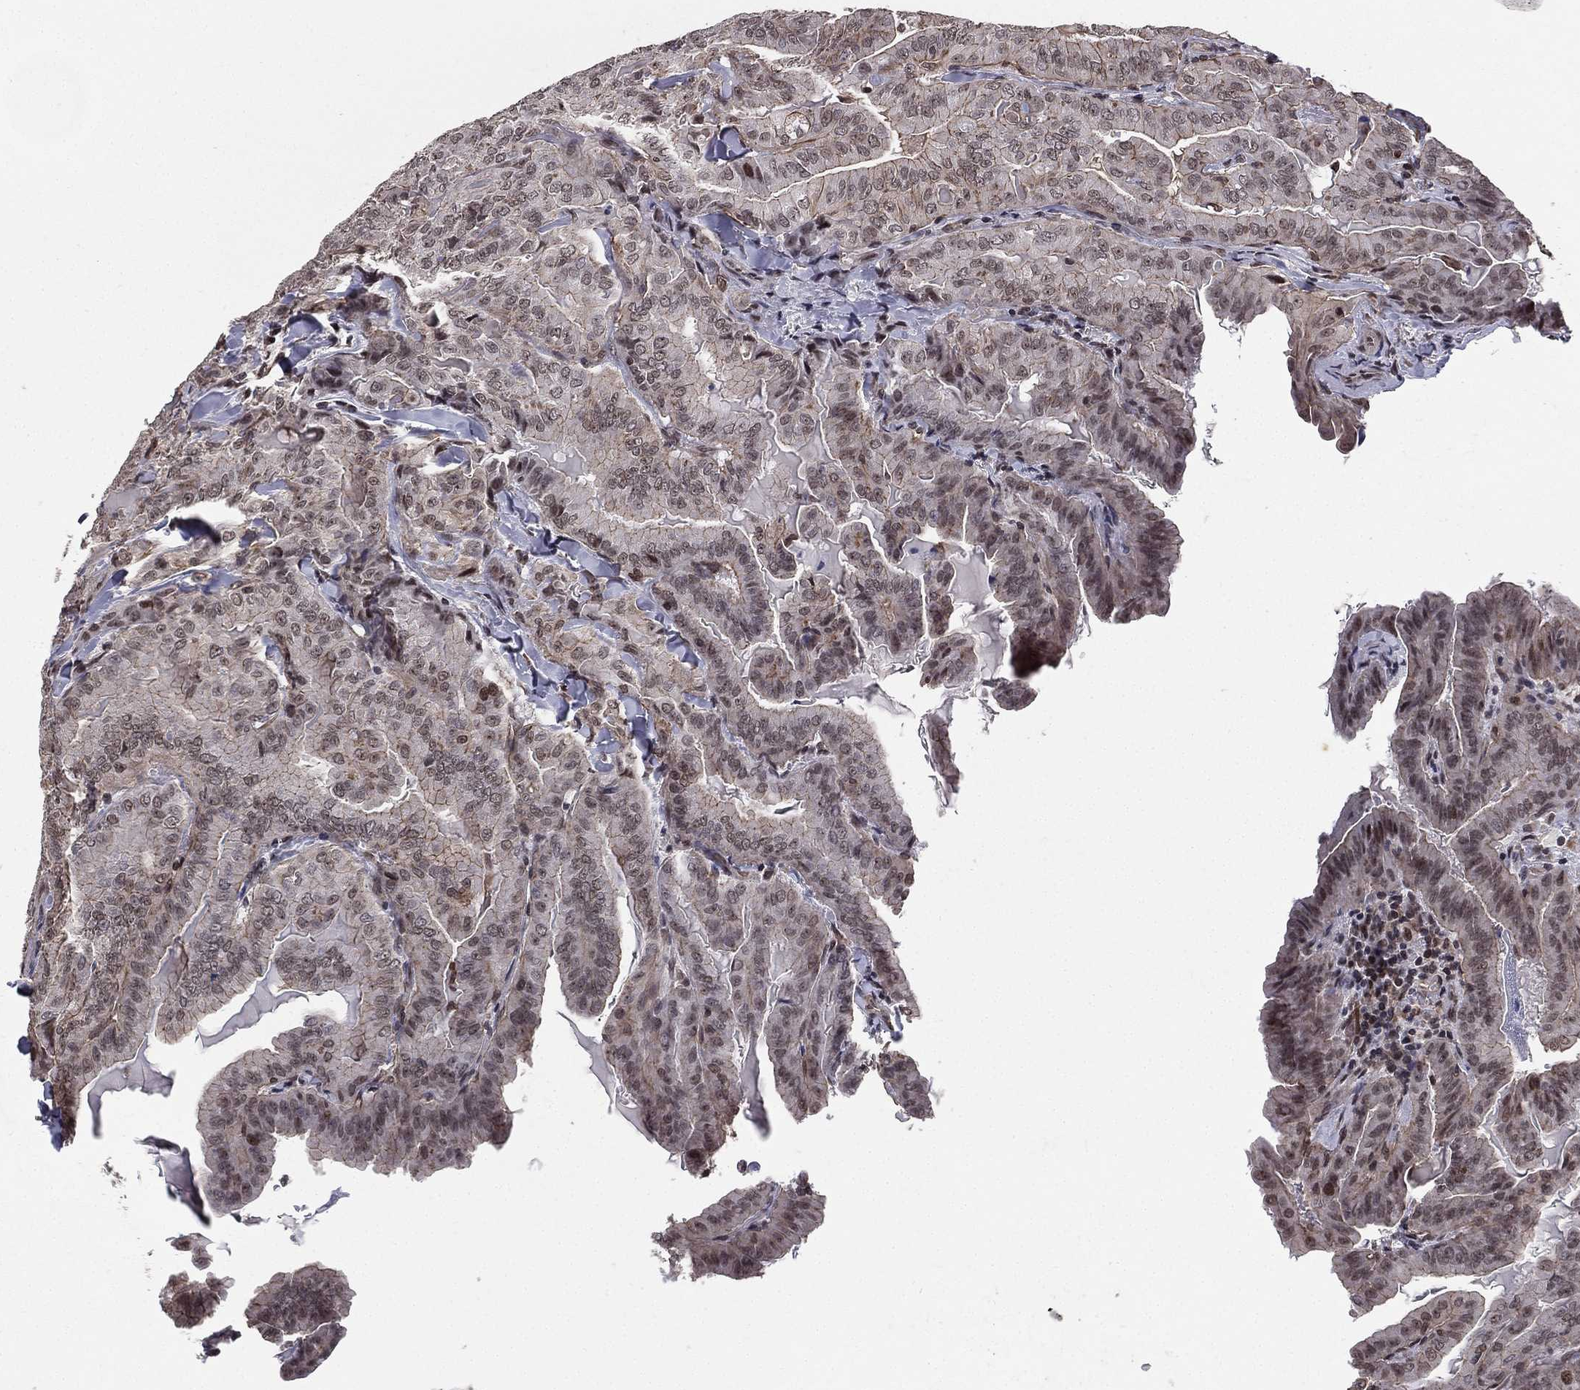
{"staining": {"intensity": "weak", "quantity": "25%-75%", "location": "cytoplasmic/membranous"}, "tissue": "thyroid cancer", "cell_type": "Tumor cells", "image_type": "cancer", "snomed": [{"axis": "morphology", "description": "Papillary adenocarcinoma, NOS"}, {"axis": "topography", "description": "Thyroid gland"}], "caption": "A high-resolution histopathology image shows immunohistochemistry (IHC) staining of thyroid cancer (papillary adenocarcinoma), which exhibits weak cytoplasmic/membranous positivity in about 25%-75% of tumor cells. The staining was performed using DAB (3,3'-diaminobenzidine) to visualize the protein expression in brown, while the nuclei were stained in blue with hematoxylin (Magnification: 20x).", "gene": "RARB", "patient": {"sex": "female", "age": 68}}